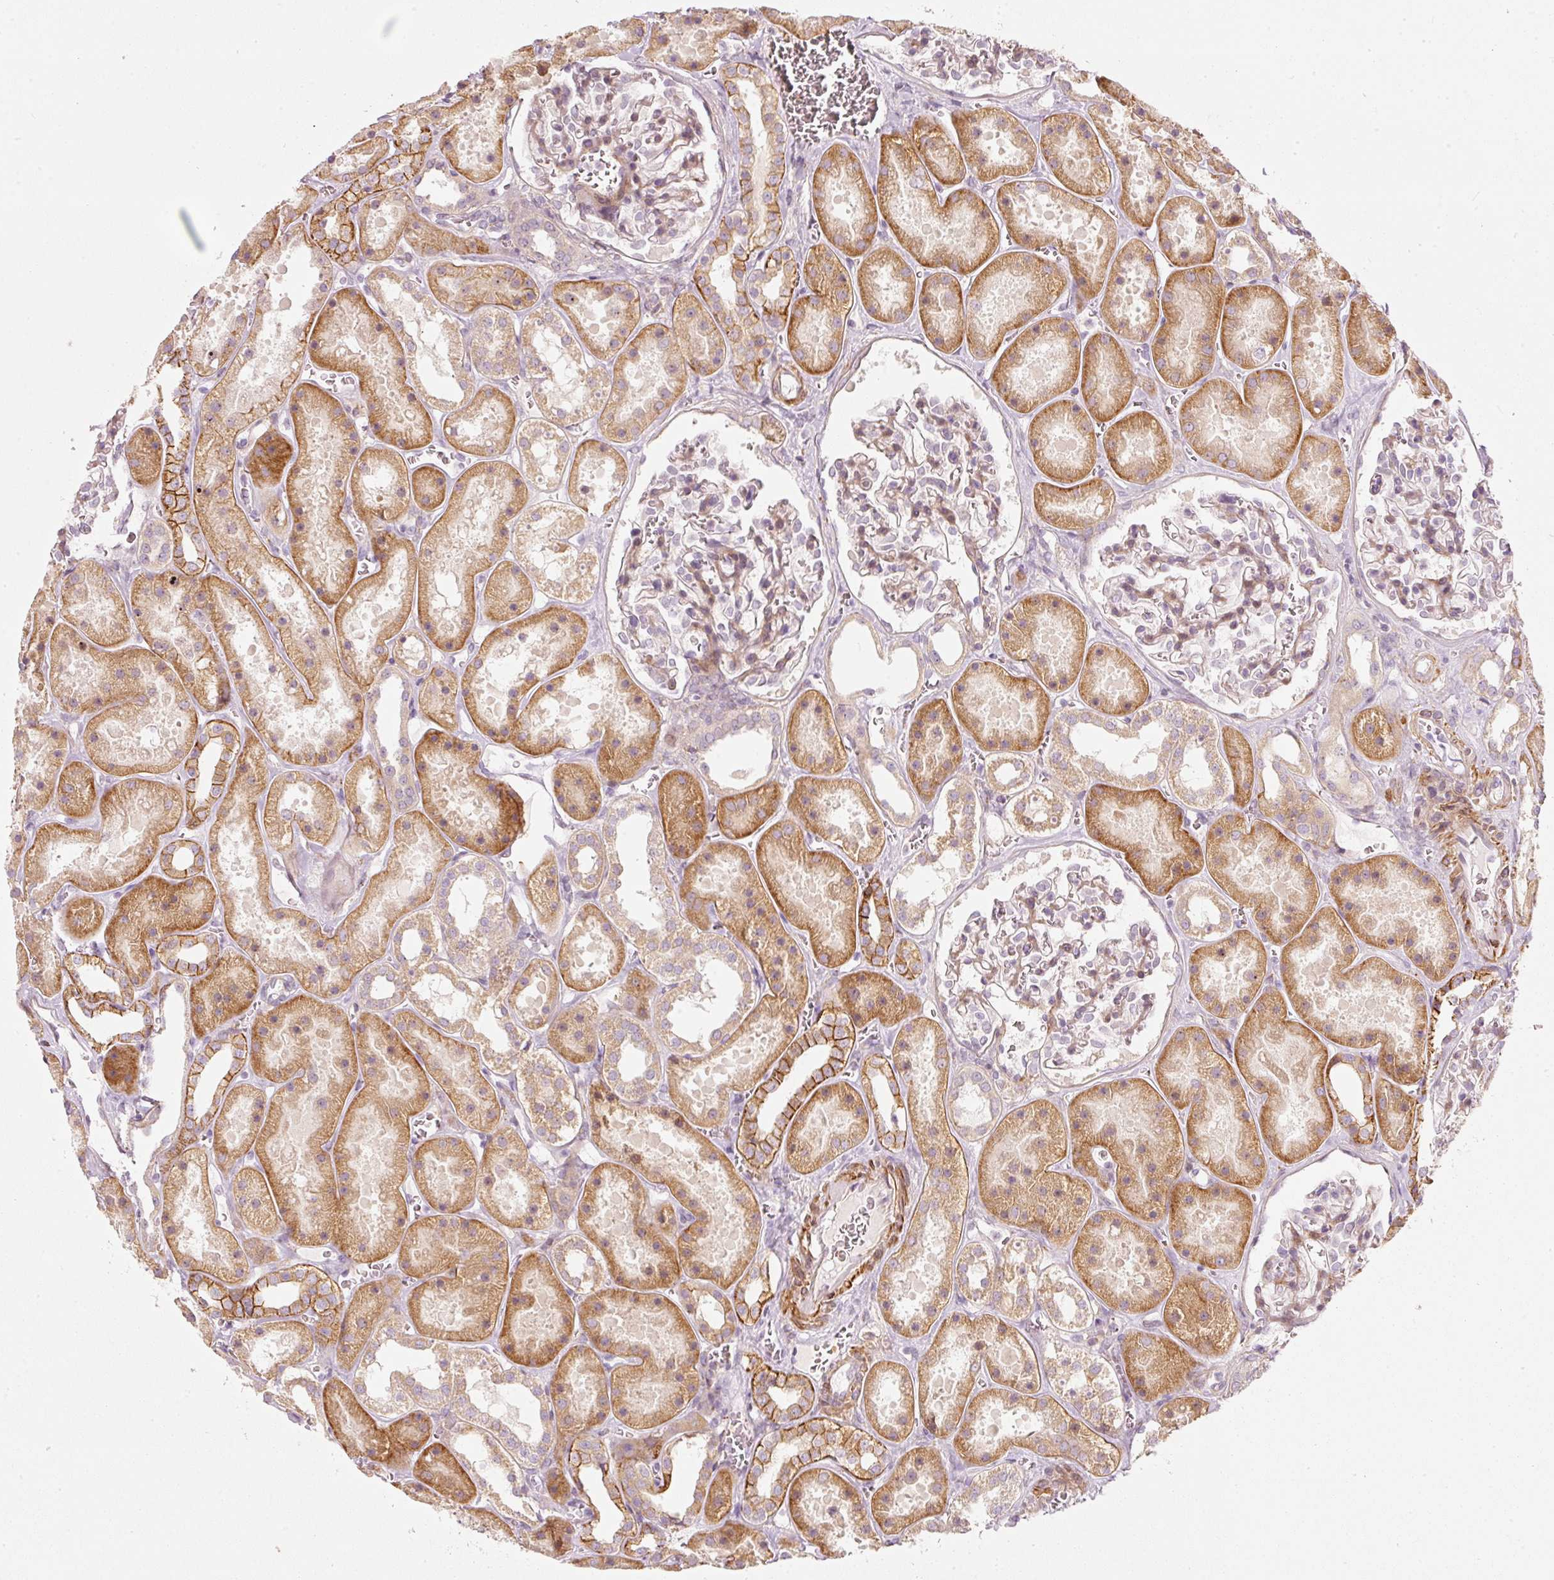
{"staining": {"intensity": "weak", "quantity": ">75%", "location": "cytoplasmic/membranous"}, "tissue": "kidney", "cell_type": "Cells in glomeruli", "image_type": "normal", "snomed": [{"axis": "morphology", "description": "Normal tissue, NOS"}, {"axis": "topography", "description": "Kidney"}], "caption": "Normal kidney shows weak cytoplasmic/membranous expression in approximately >75% of cells in glomeruli, visualized by immunohistochemistry.", "gene": "KCNQ1", "patient": {"sex": "female", "age": 41}}